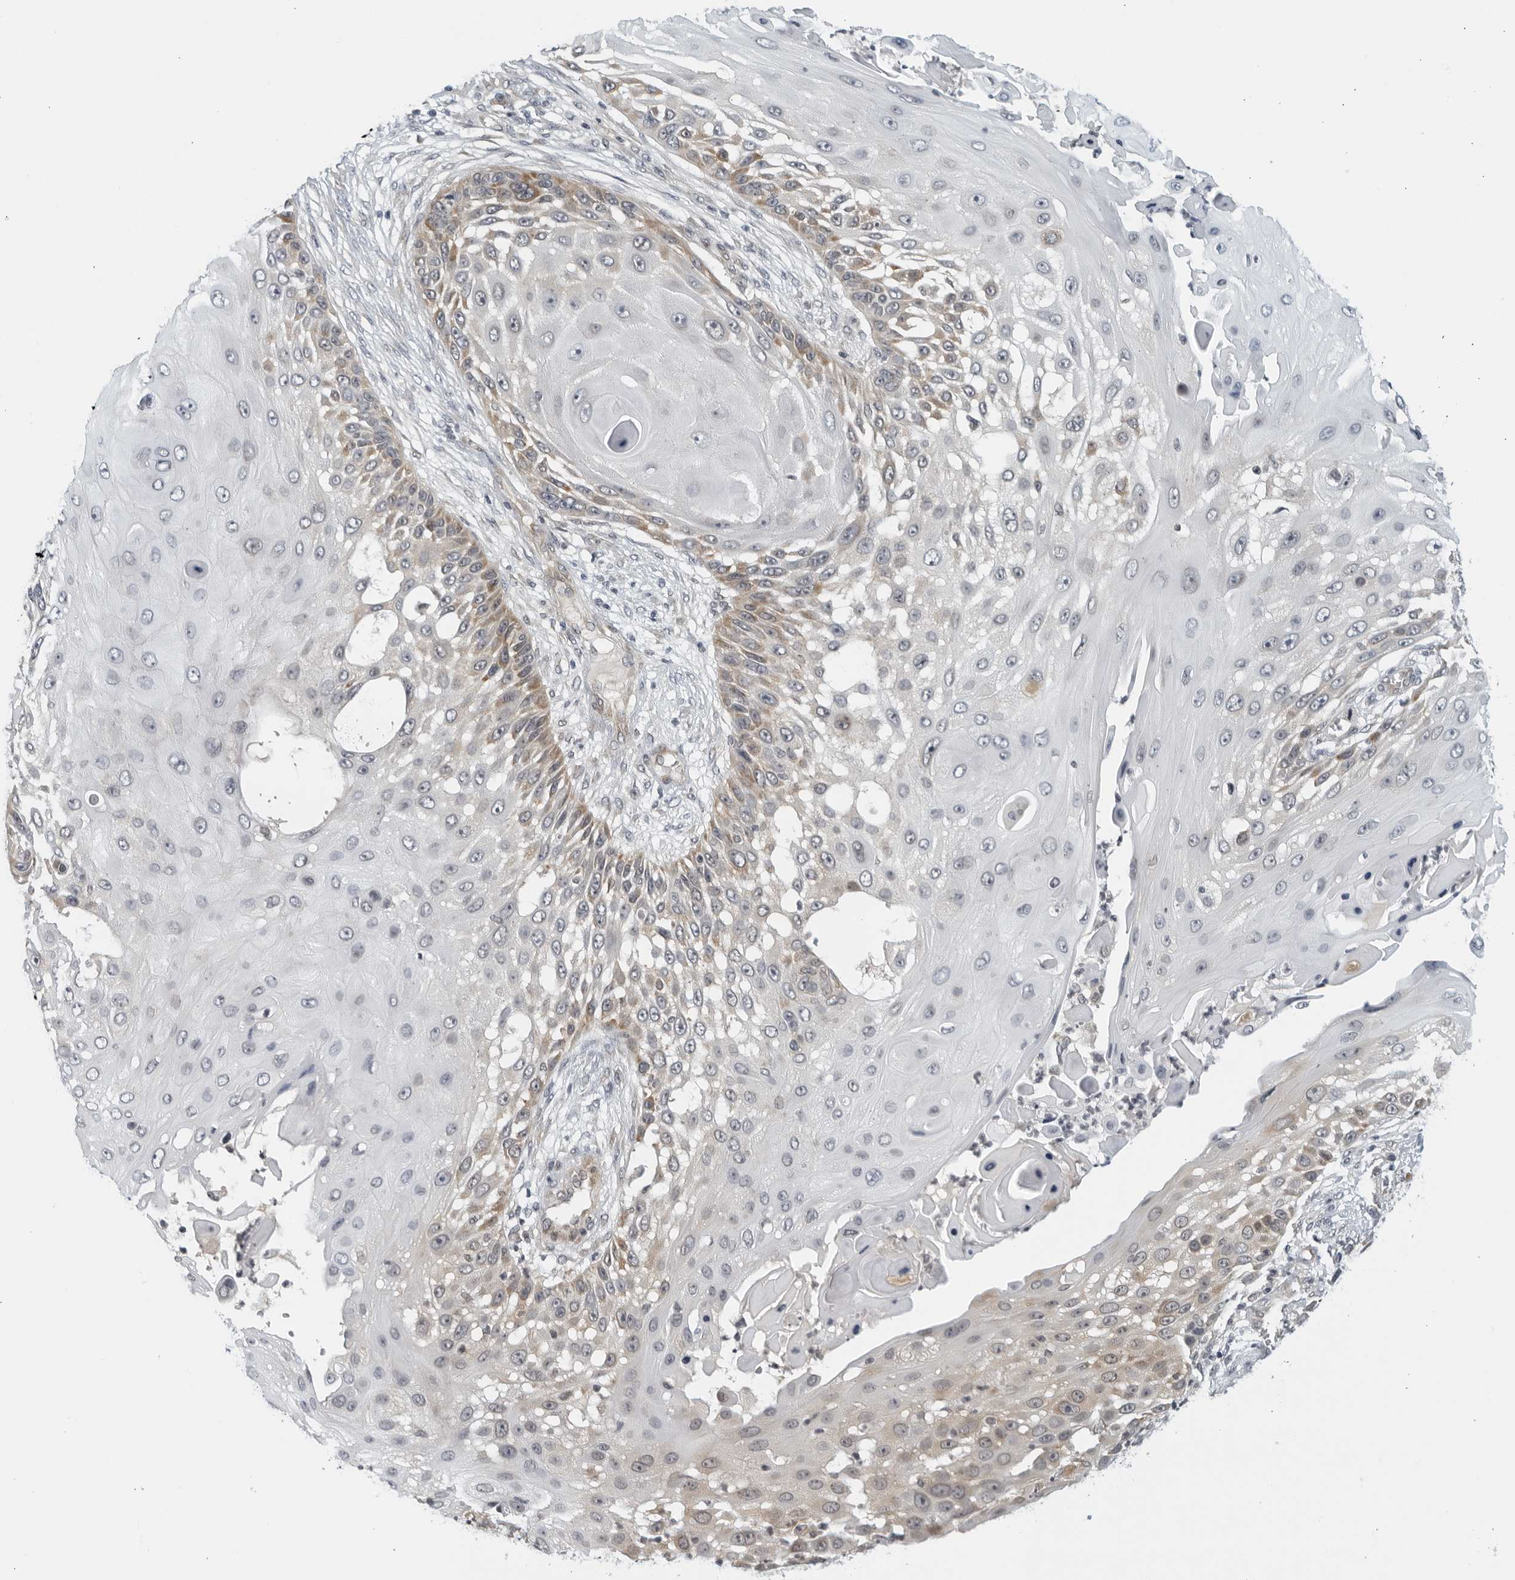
{"staining": {"intensity": "moderate", "quantity": "<25%", "location": "cytoplasmic/membranous"}, "tissue": "skin cancer", "cell_type": "Tumor cells", "image_type": "cancer", "snomed": [{"axis": "morphology", "description": "Squamous cell carcinoma, NOS"}, {"axis": "topography", "description": "Skin"}], "caption": "High-magnification brightfield microscopy of skin cancer (squamous cell carcinoma) stained with DAB (3,3'-diaminobenzidine) (brown) and counterstained with hematoxylin (blue). tumor cells exhibit moderate cytoplasmic/membranous expression is appreciated in approximately<25% of cells.", "gene": "RC3H1", "patient": {"sex": "female", "age": 44}}